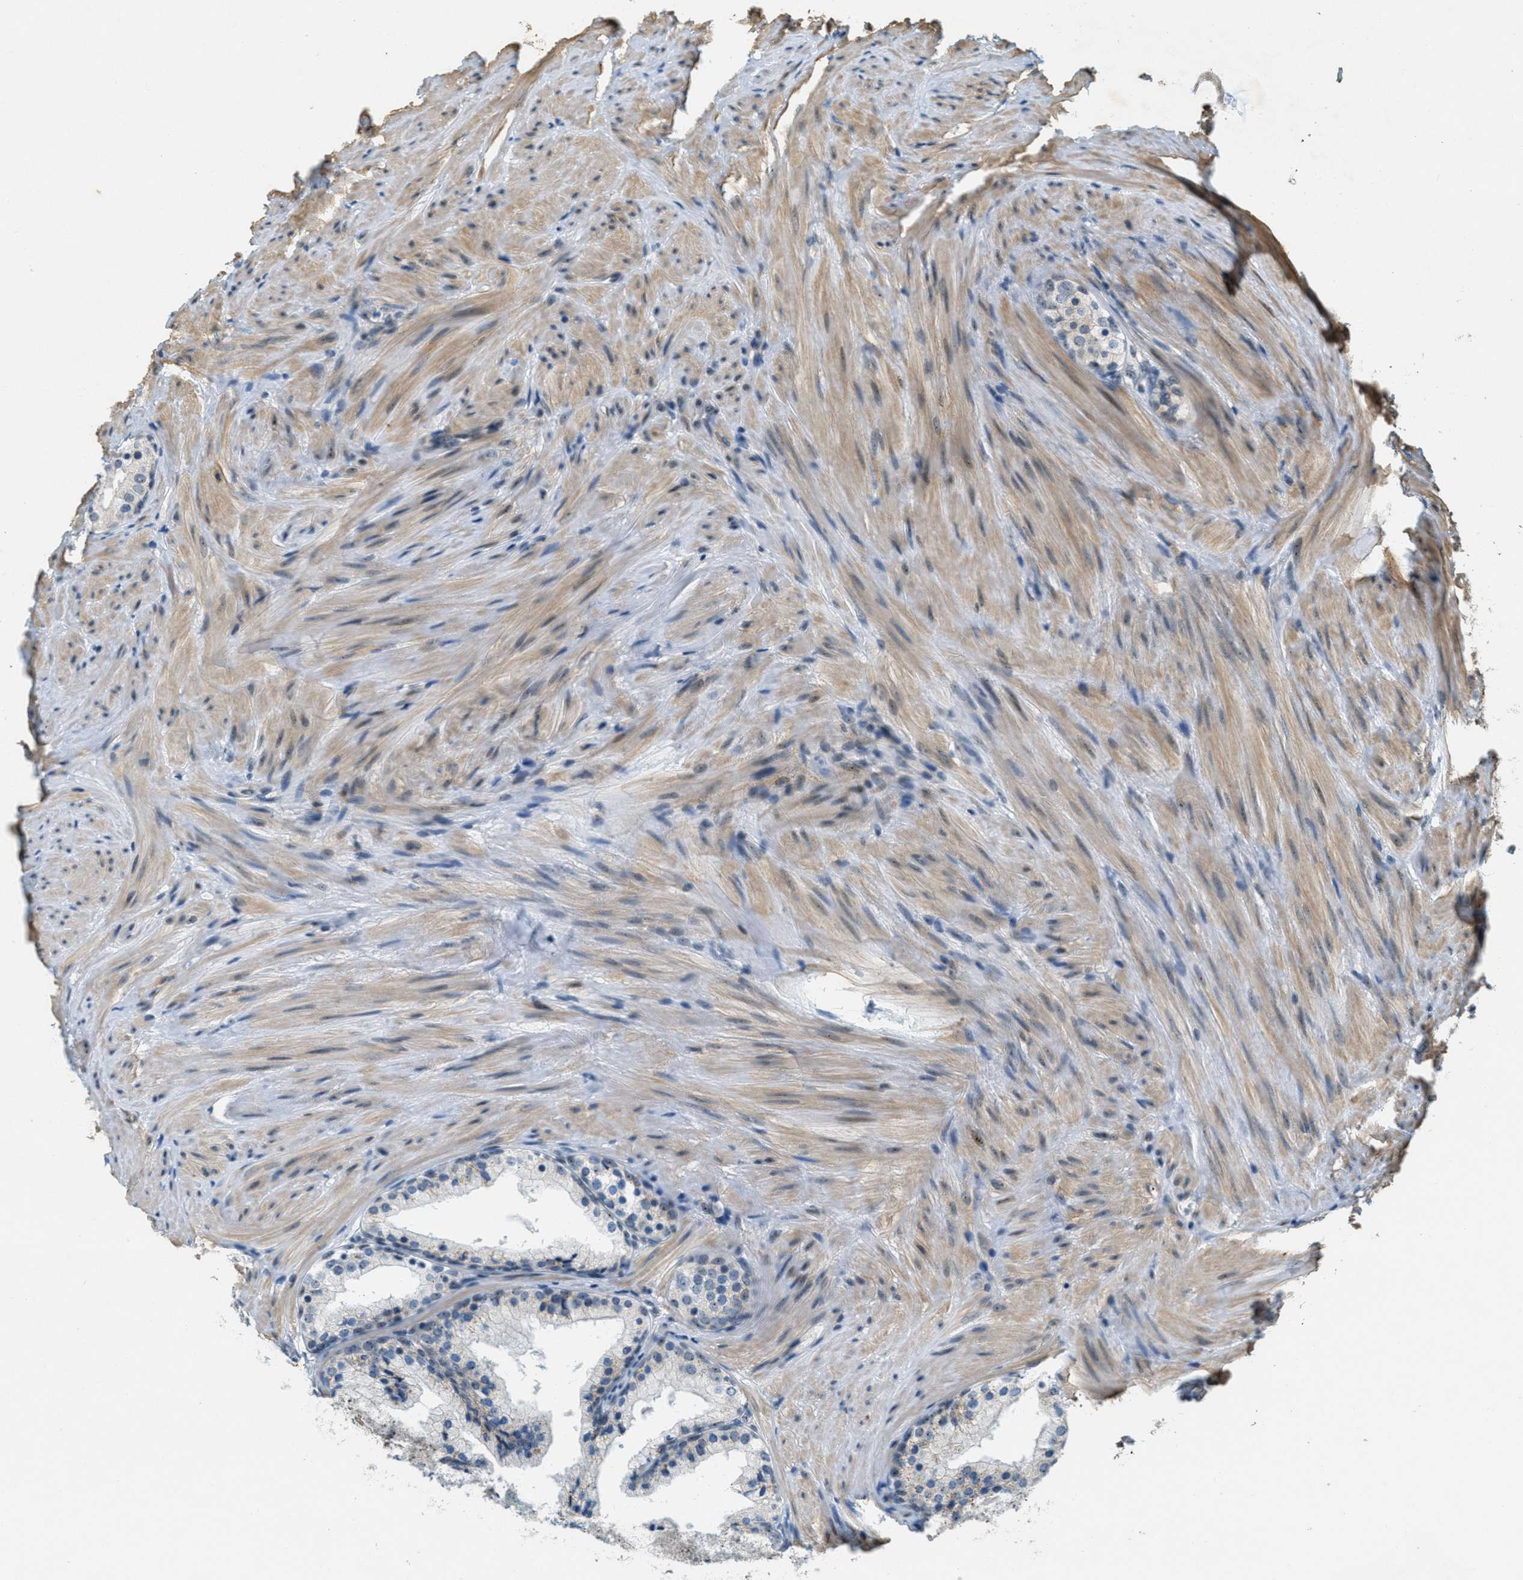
{"staining": {"intensity": "weak", "quantity": "<25%", "location": "nuclear"}, "tissue": "prostate cancer", "cell_type": "Tumor cells", "image_type": "cancer", "snomed": [{"axis": "morphology", "description": "Adenocarcinoma, Low grade"}, {"axis": "topography", "description": "Prostate"}], "caption": "Immunohistochemistry micrograph of neoplastic tissue: human adenocarcinoma (low-grade) (prostate) stained with DAB (3,3'-diaminobenzidine) reveals no significant protein staining in tumor cells.", "gene": "DDX47", "patient": {"sex": "male", "age": 69}}